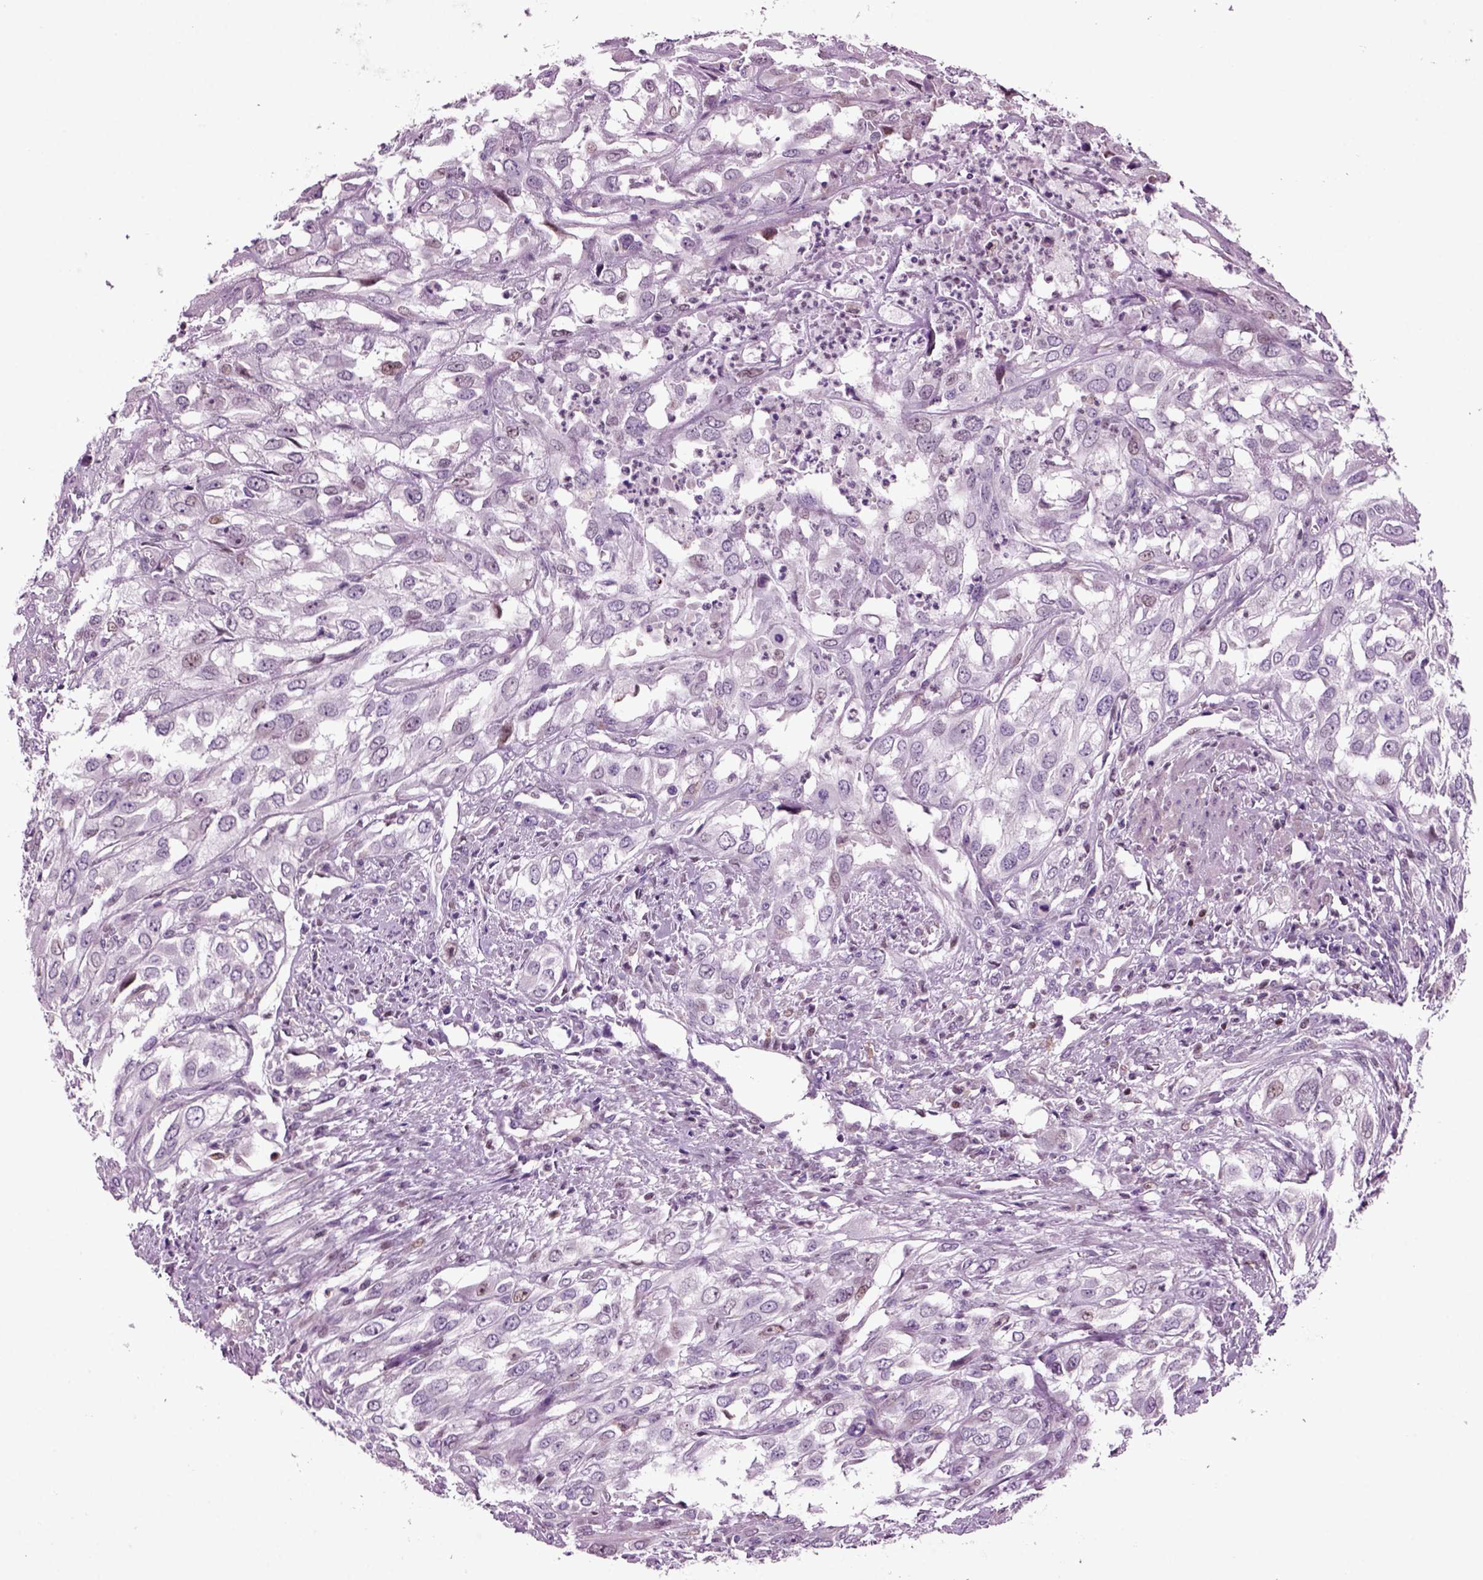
{"staining": {"intensity": "negative", "quantity": "none", "location": "none"}, "tissue": "urothelial cancer", "cell_type": "Tumor cells", "image_type": "cancer", "snomed": [{"axis": "morphology", "description": "Urothelial carcinoma, High grade"}, {"axis": "topography", "description": "Urinary bladder"}], "caption": "High power microscopy image of an IHC histopathology image of urothelial cancer, revealing no significant expression in tumor cells.", "gene": "ARID3A", "patient": {"sex": "male", "age": 67}}